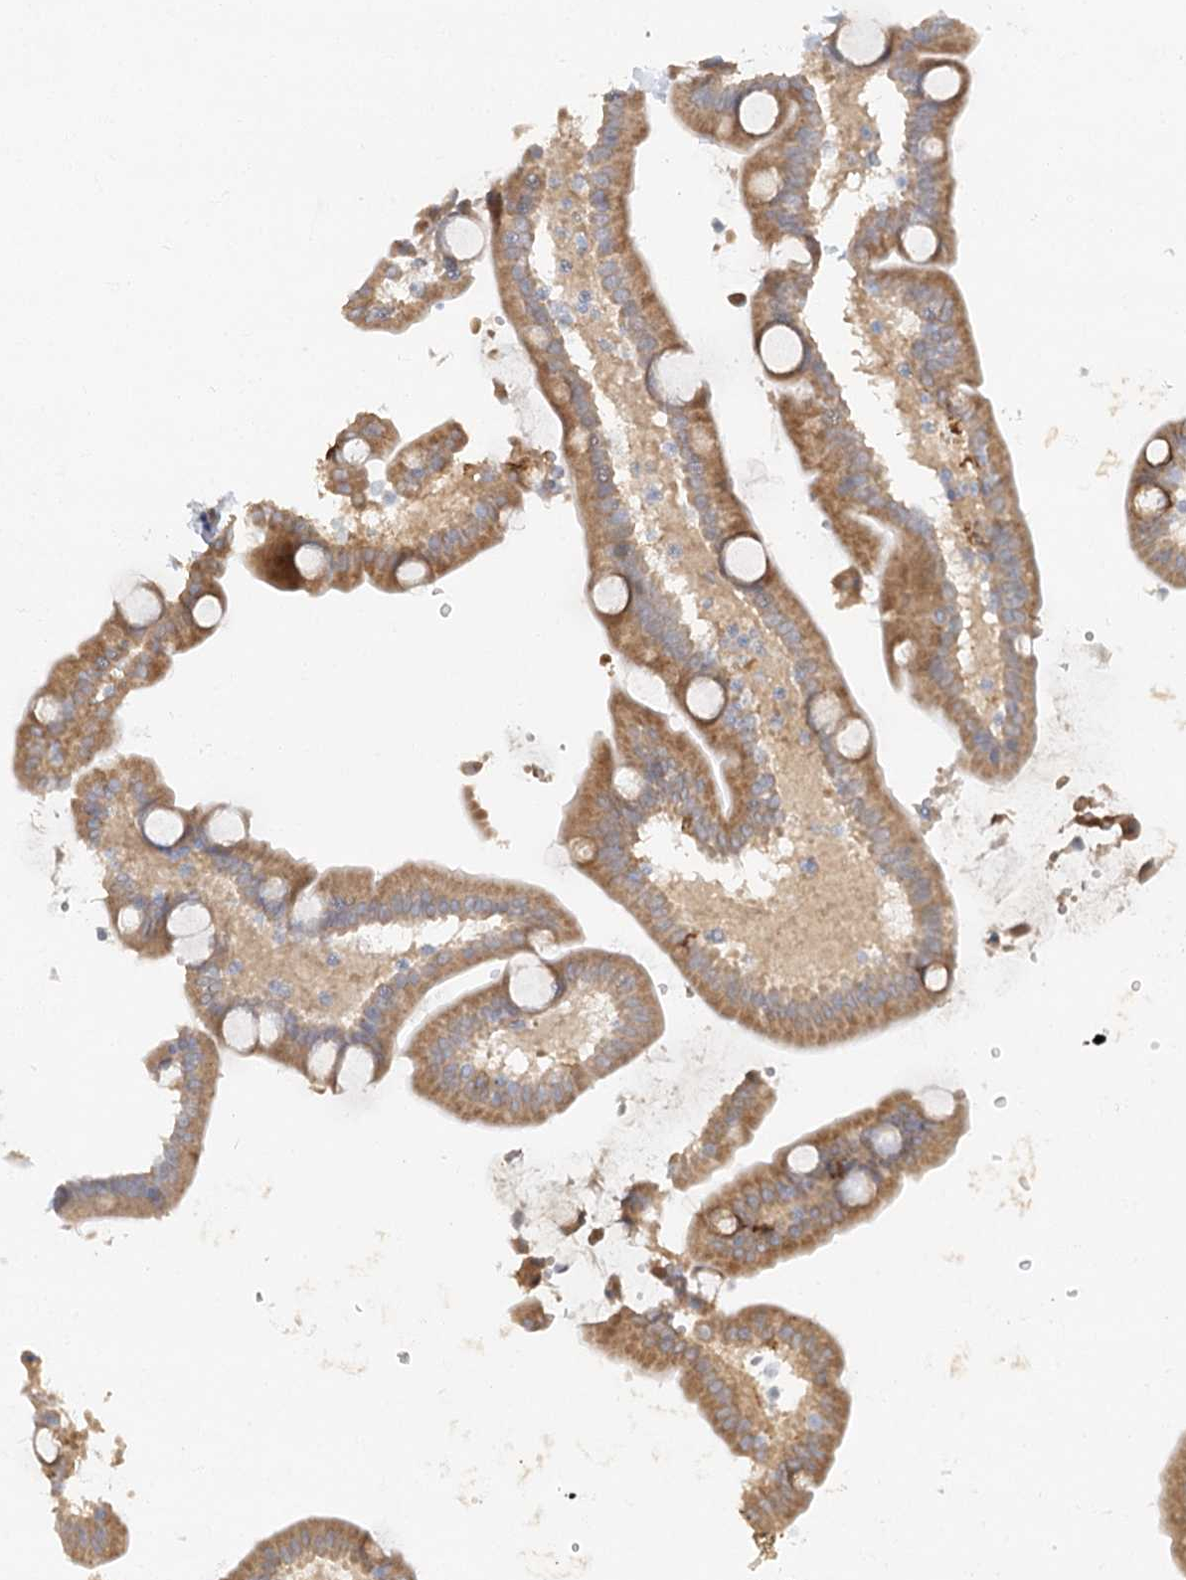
{"staining": {"intensity": "moderate", "quantity": ">75%", "location": "cytoplasmic/membranous"}, "tissue": "duodenum", "cell_type": "Glandular cells", "image_type": "normal", "snomed": [{"axis": "morphology", "description": "Normal tissue, NOS"}, {"axis": "topography", "description": "Duodenum"}], "caption": "This histopathology image exhibits immunohistochemistry staining of unremarkable human duodenum, with medium moderate cytoplasmic/membranous expression in approximately >75% of glandular cells.", "gene": "VSIG1", "patient": {"sex": "male", "age": 54}}